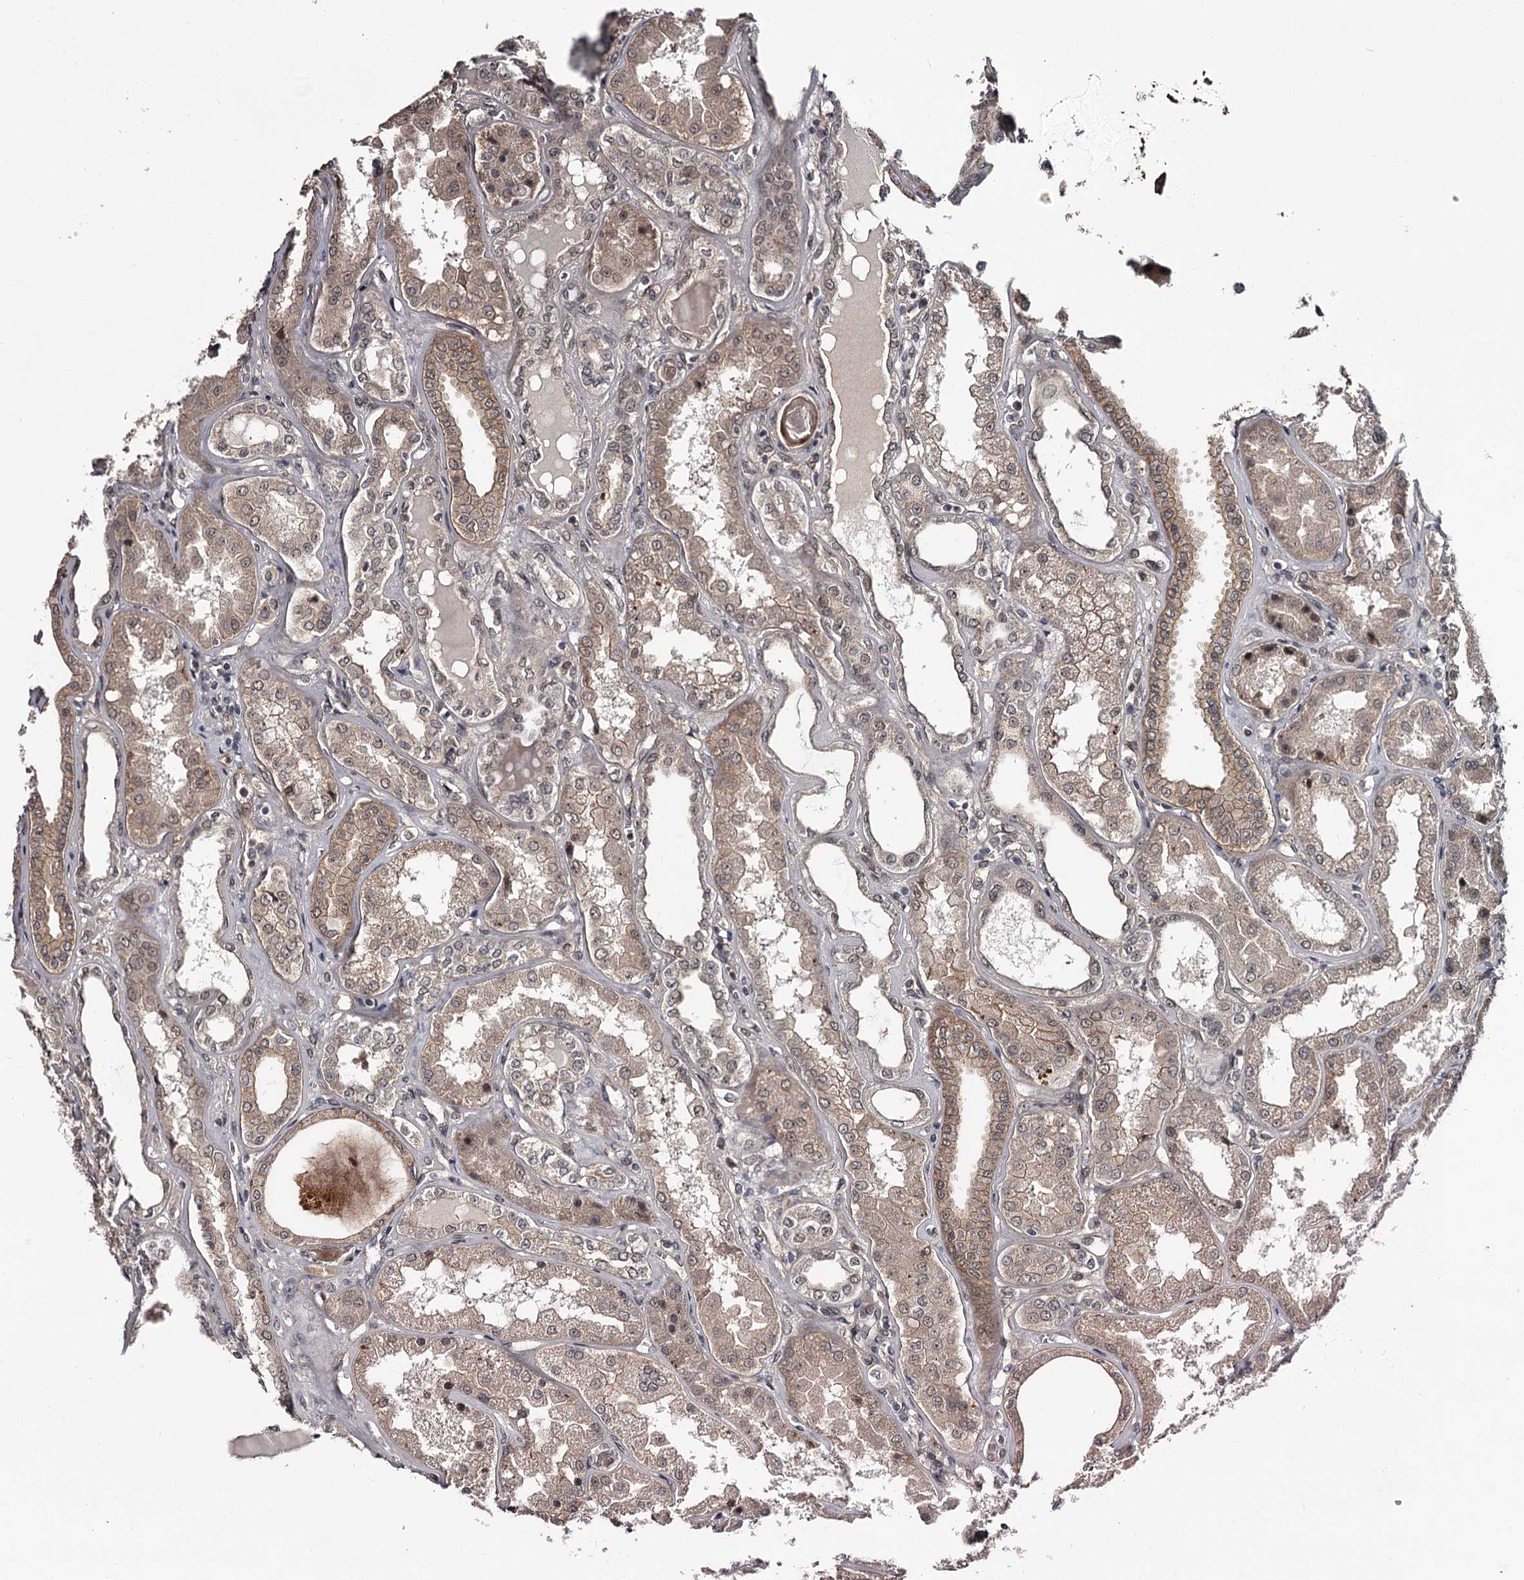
{"staining": {"intensity": "moderate", "quantity": ">75%", "location": "cytoplasmic/membranous,nuclear"}, "tissue": "kidney", "cell_type": "Cells in glomeruli", "image_type": "normal", "snomed": [{"axis": "morphology", "description": "Normal tissue, NOS"}, {"axis": "topography", "description": "Kidney"}], "caption": "This image displays IHC staining of normal human kidney, with medium moderate cytoplasmic/membranous,nuclear expression in approximately >75% of cells in glomeruli.", "gene": "CDC42EP2", "patient": {"sex": "female", "age": 56}}